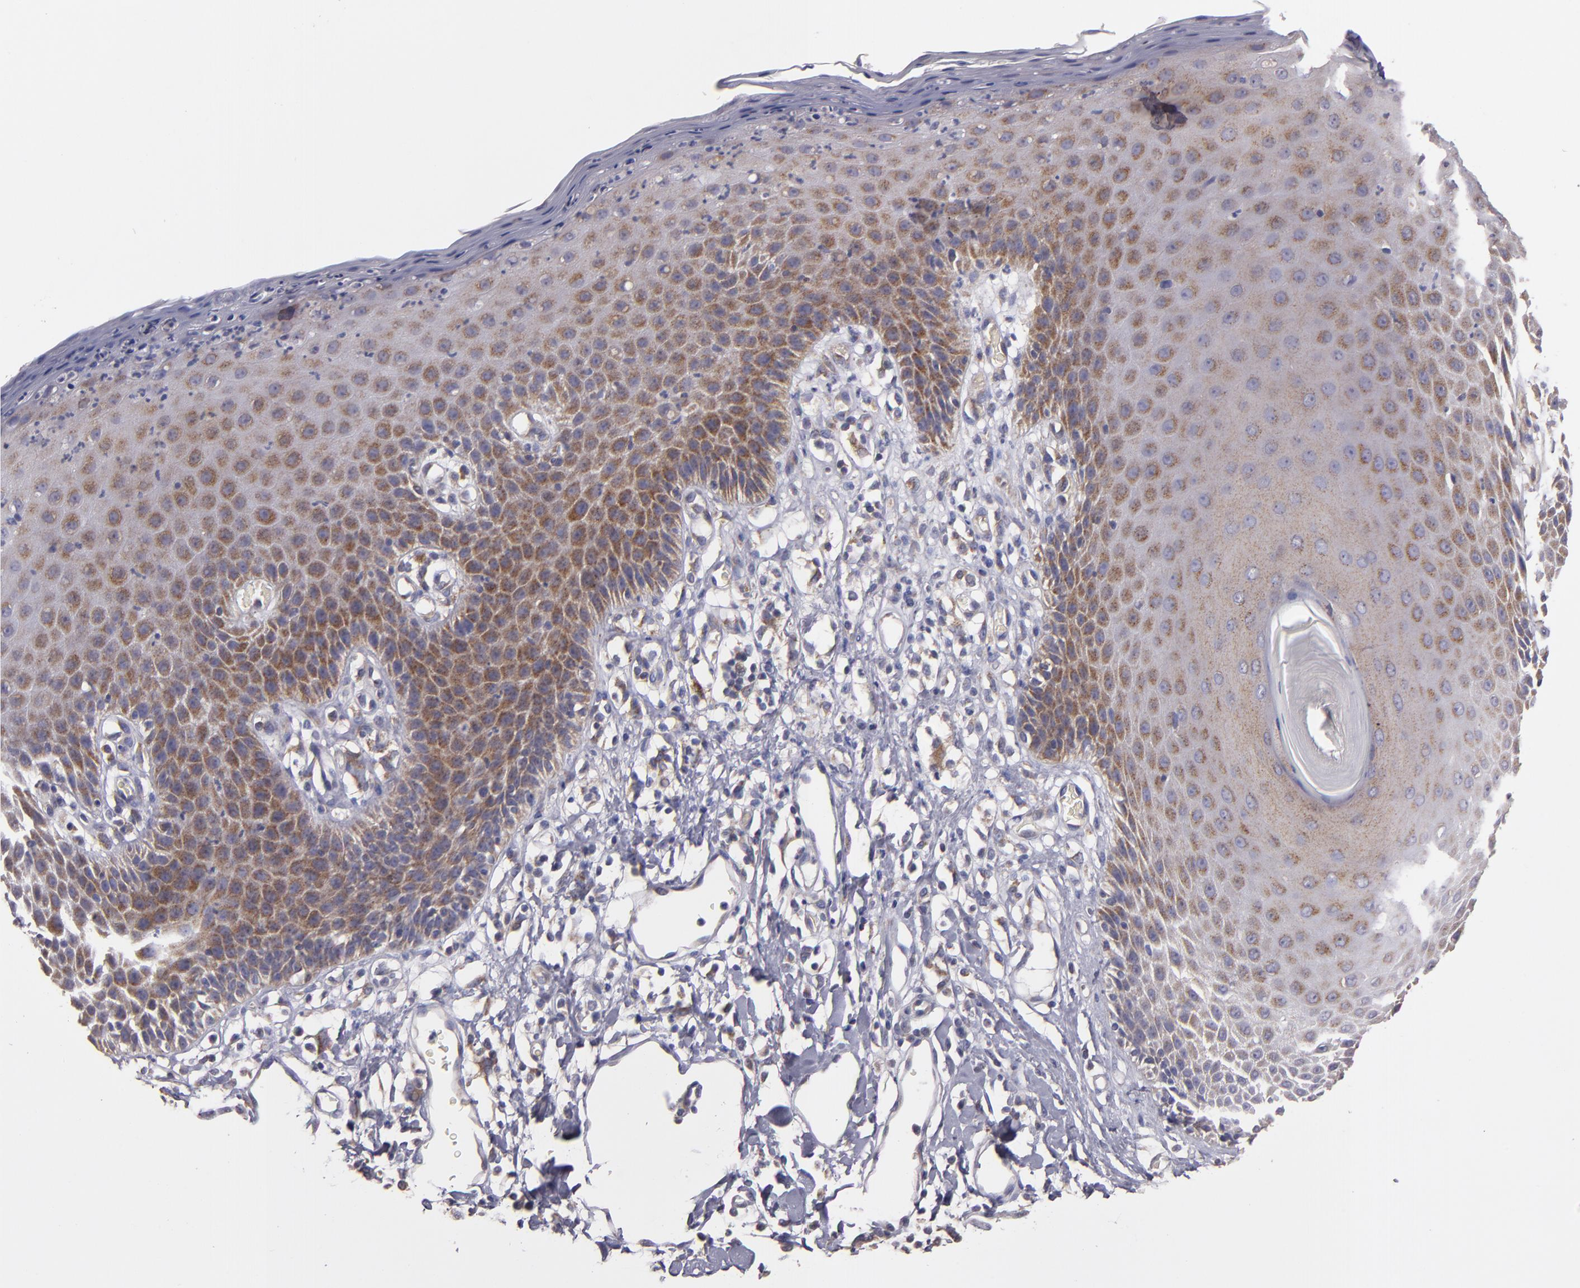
{"staining": {"intensity": "moderate", "quantity": ">75%", "location": "cytoplasmic/membranous"}, "tissue": "skin", "cell_type": "Epidermal cells", "image_type": "normal", "snomed": [{"axis": "morphology", "description": "Normal tissue, NOS"}, {"axis": "topography", "description": "Vulva"}, {"axis": "topography", "description": "Peripheral nerve tissue"}], "caption": "Immunohistochemistry (IHC) staining of unremarkable skin, which displays medium levels of moderate cytoplasmic/membranous staining in about >75% of epidermal cells indicating moderate cytoplasmic/membranous protein staining. The staining was performed using DAB (3,3'-diaminobenzidine) (brown) for protein detection and nuclei were counterstained in hematoxylin (blue).", "gene": "CLTA", "patient": {"sex": "female", "age": 68}}